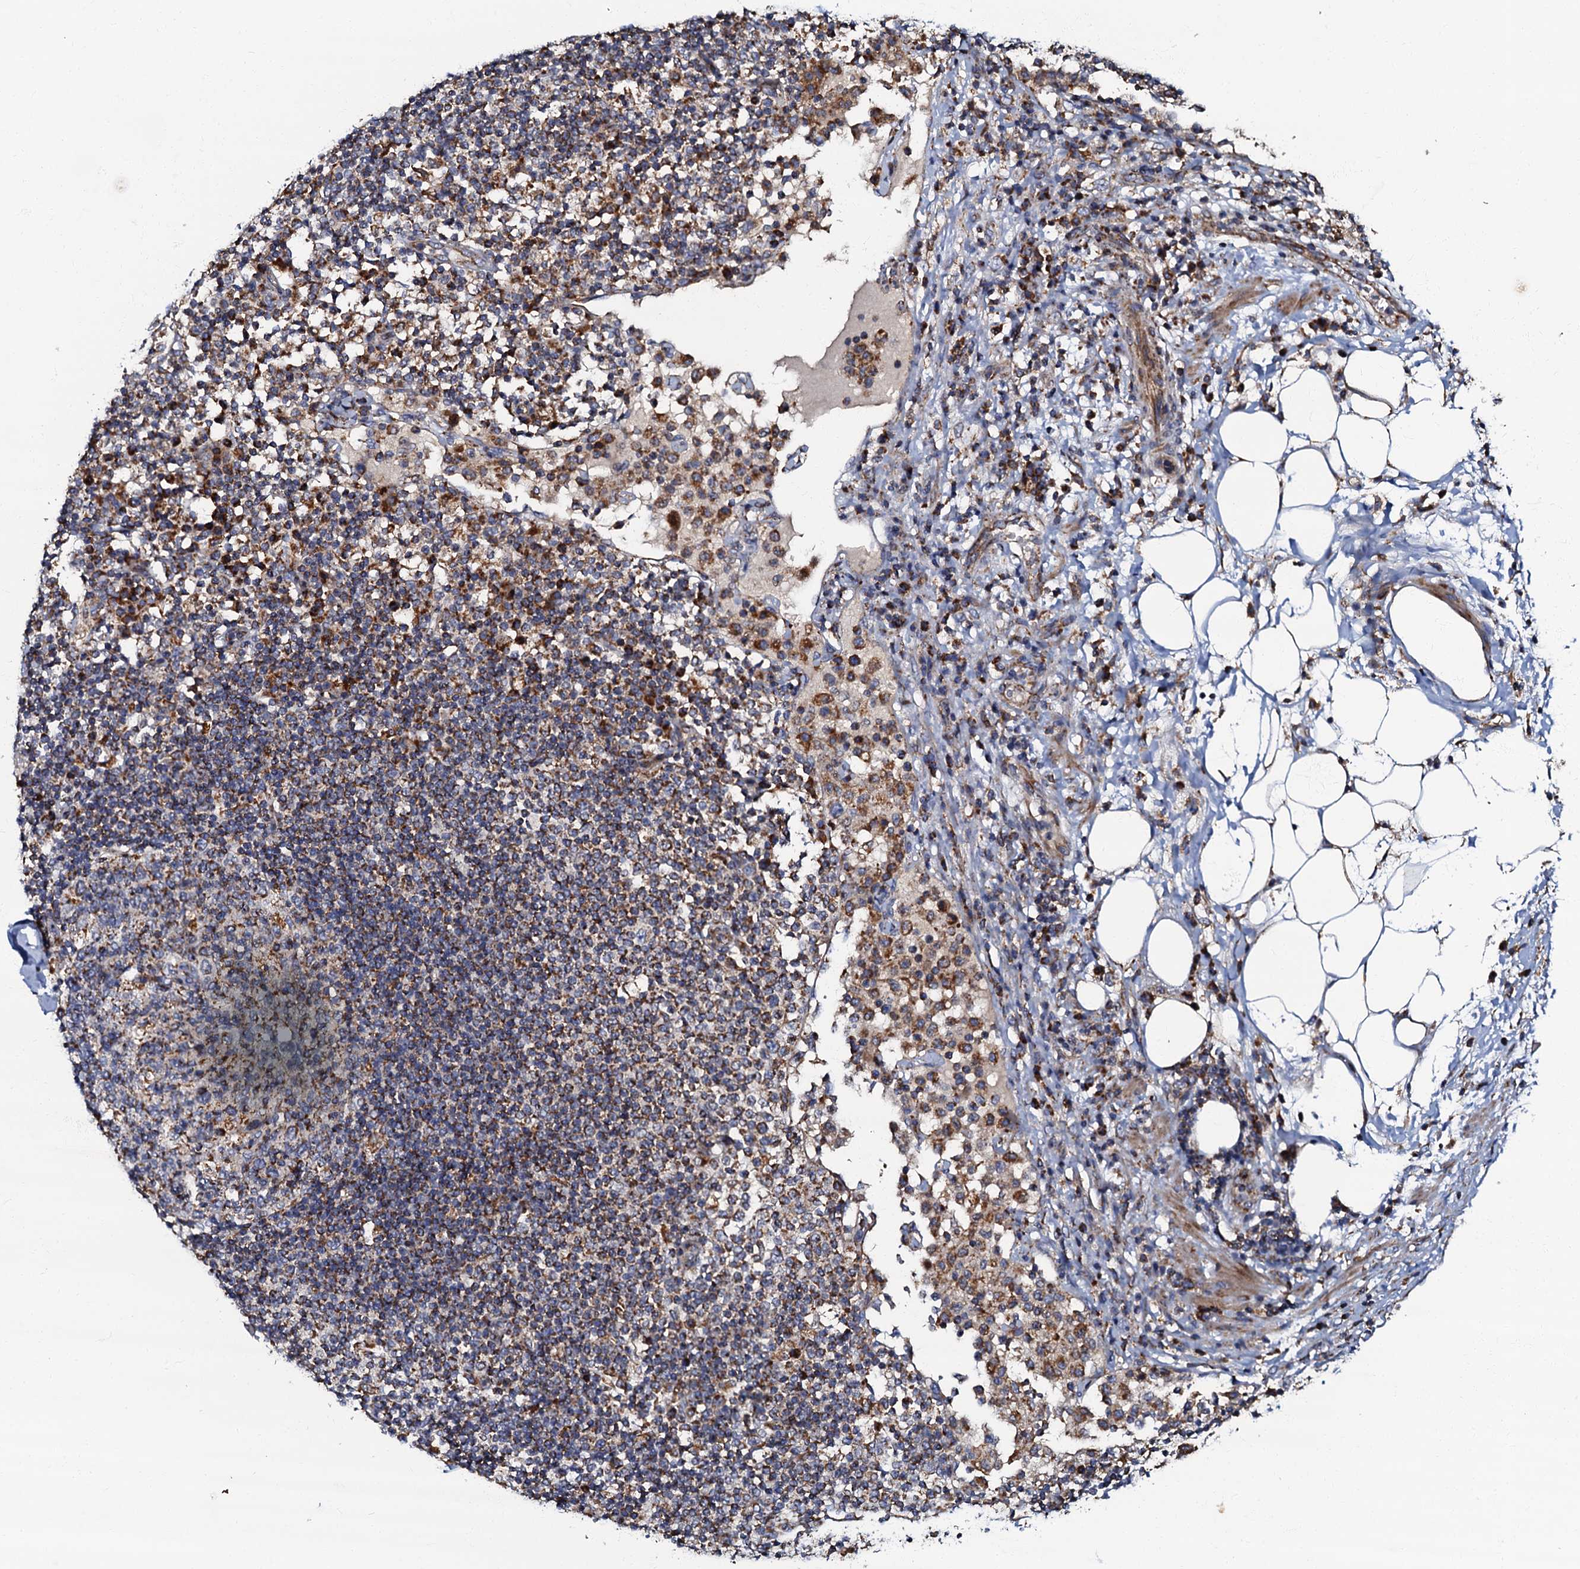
{"staining": {"intensity": "moderate", "quantity": "<25%", "location": "cytoplasmic/membranous"}, "tissue": "lymph node", "cell_type": "Germinal center cells", "image_type": "normal", "snomed": [{"axis": "morphology", "description": "Normal tissue, NOS"}, {"axis": "topography", "description": "Lymph node"}], "caption": "Moderate cytoplasmic/membranous staining for a protein is present in approximately <25% of germinal center cells of benign lymph node using IHC.", "gene": "NDUFA12", "patient": {"sex": "female", "age": 53}}